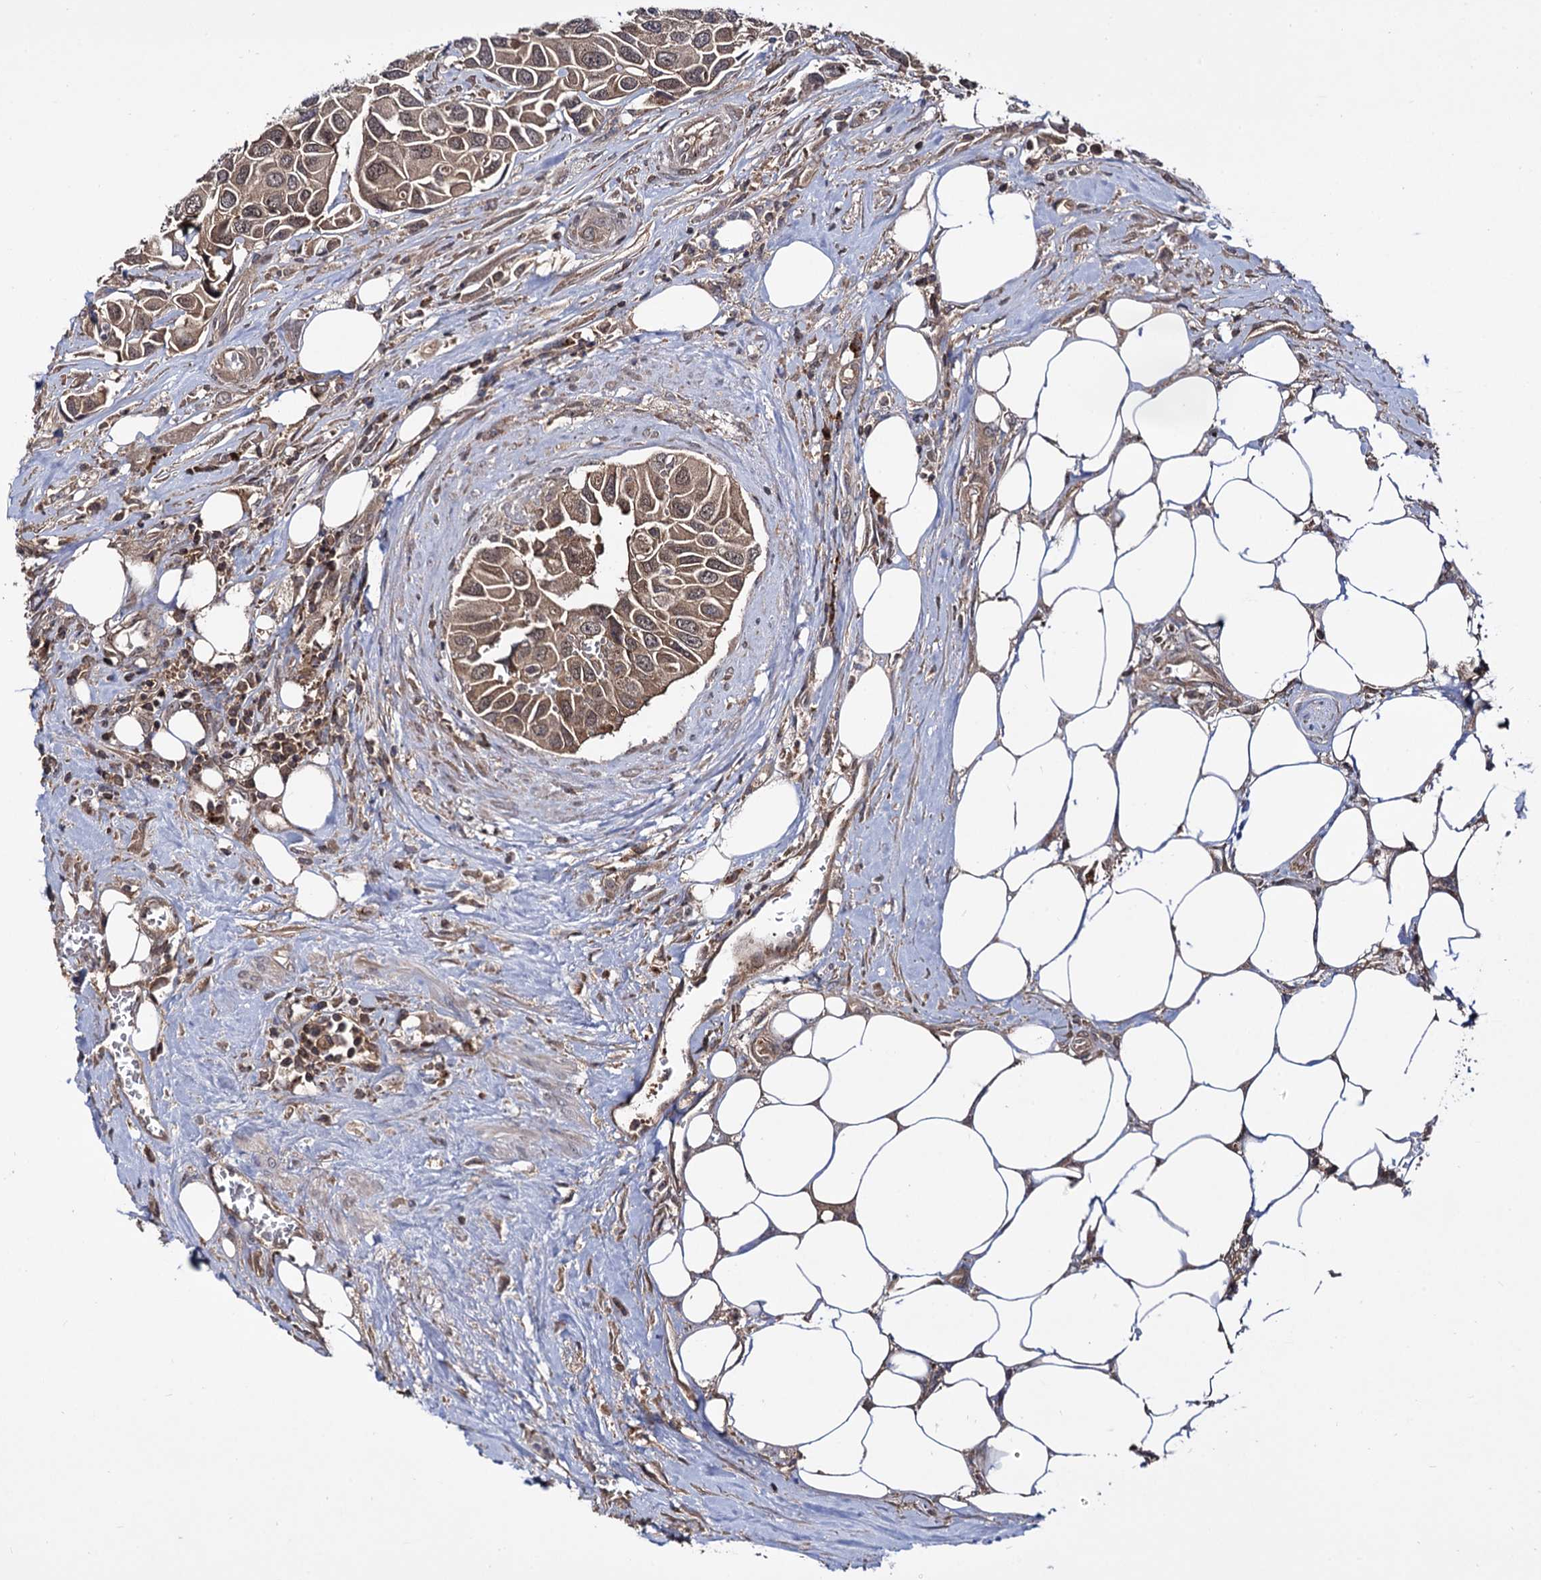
{"staining": {"intensity": "moderate", "quantity": ">75%", "location": "cytoplasmic/membranous,nuclear"}, "tissue": "urothelial cancer", "cell_type": "Tumor cells", "image_type": "cancer", "snomed": [{"axis": "morphology", "description": "Urothelial carcinoma, High grade"}, {"axis": "topography", "description": "Urinary bladder"}], "caption": "A photomicrograph of high-grade urothelial carcinoma stained for a protein shows moderate cytoplasmic/membranous and nuclear brown staining in tumor cells.", "gene": "MICAL2", "patient": {"sex": "male", "age": 74}}